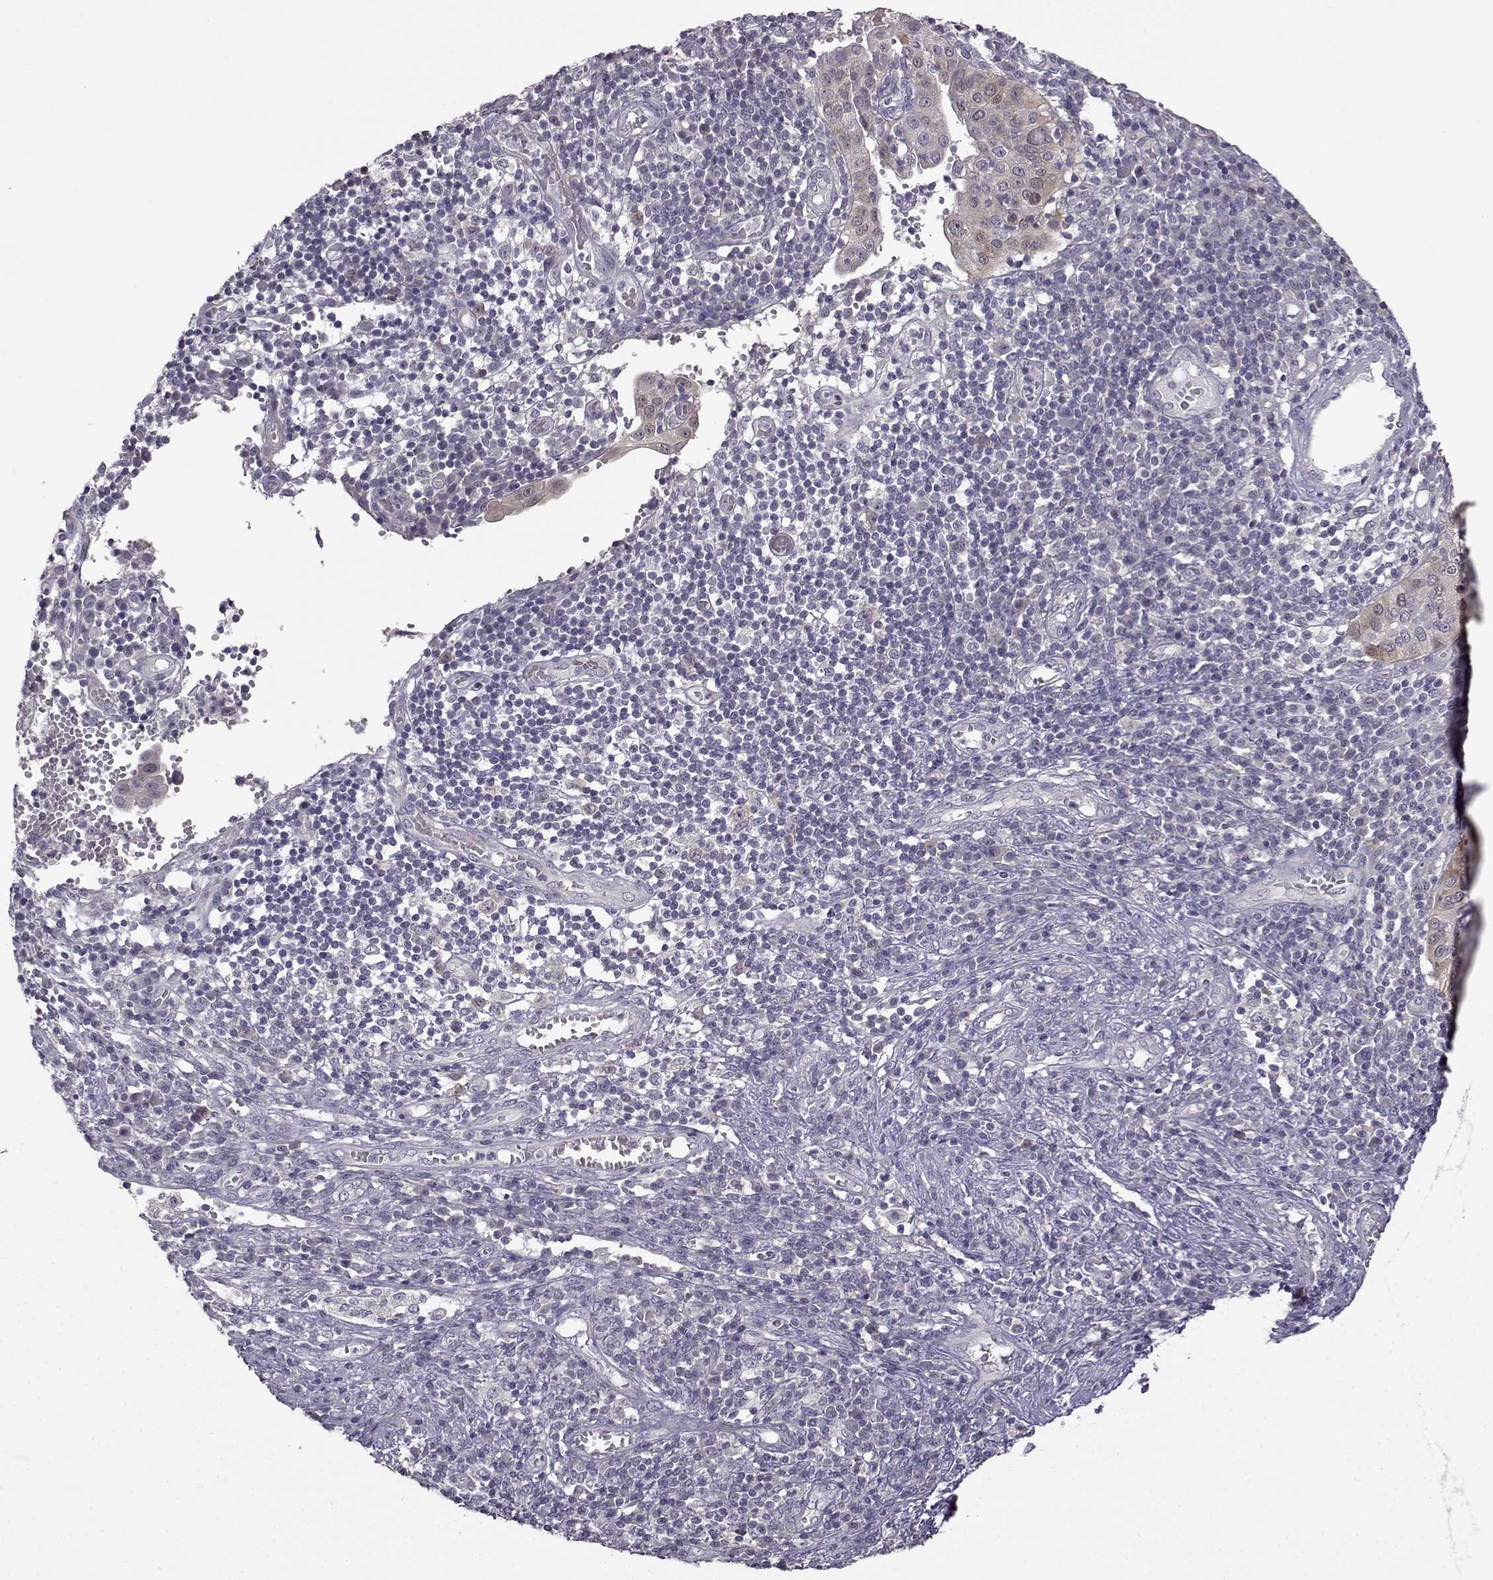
{"staining": {"intensity": "weak", "quantity": "<25%", "location": "cytoplasmic/membranous"}, "tissue": "cervical cancer", "cell_type": "Tumor cells", "image_type": "cancer", "snomed": [{"axis": "morphology", "description": "Squamous cell carcinoma, NOS"}, {"axis": "topography", "description": "Cervix"}], "caption": "DAB immunohistochemical staining of human cervical cancer shows no significant staining in tumor cells. The staining is performed using DAB brown chromogen with nuclei counter-stained in using hematoxylin.", "gene": "VGF", "patient": {"sex": "female", "age": 39}}